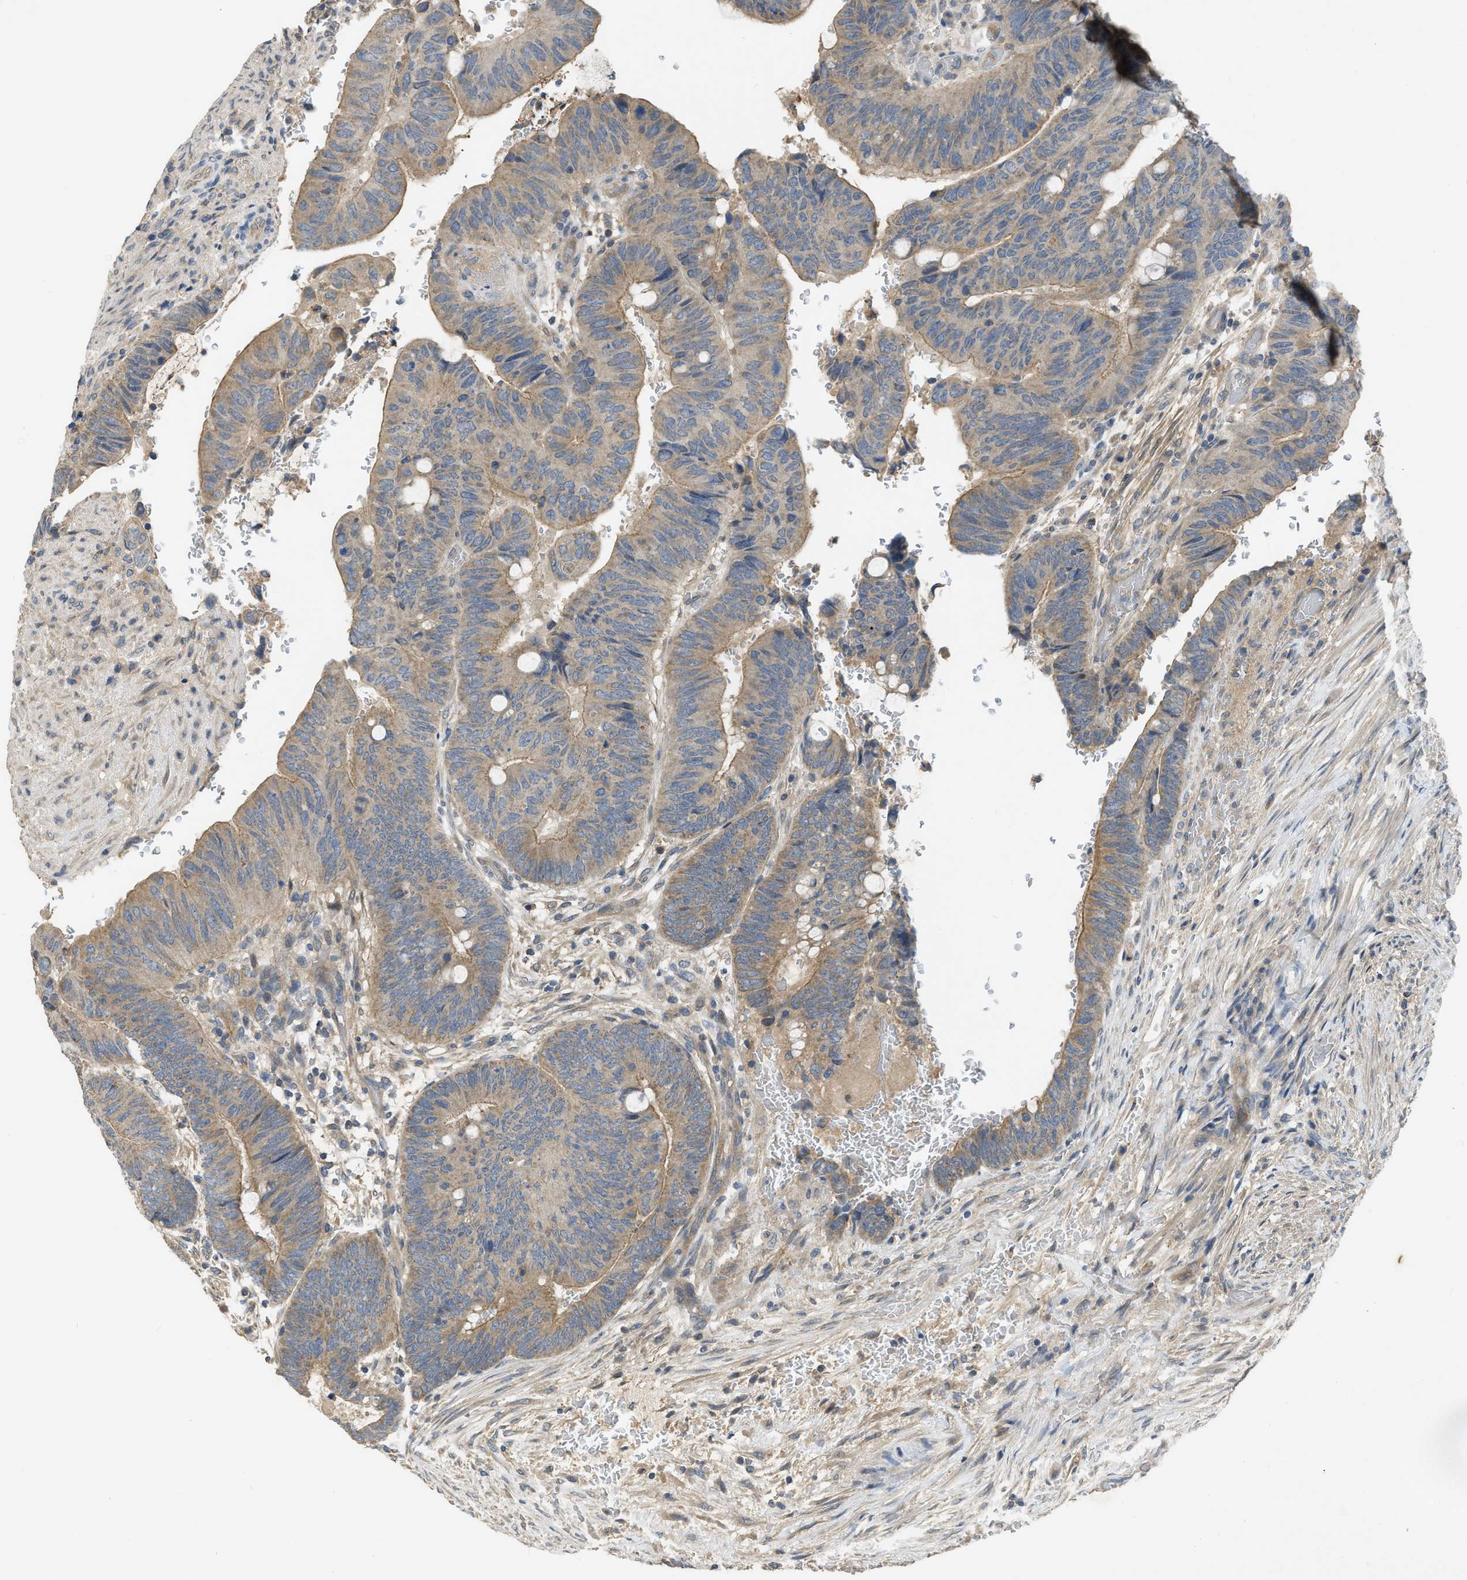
{"staining": {"intensity": "moderate", "quantity": ">75%", "location": "cytoplasmic/membranous"}, "tissue": "colorectal cancer", "cell_type": "Tumor cells", "image_type": "cancer", "snomed": [{"axis": "morphology", "description": "Normal tissue, NOS"}, {"axis": "morphology", "description": "Adenocarcinoma, NOS"}, {"axis": "topography", "description": "Rectum"}], "caption": "Brown immunohistochemical staining in colorectal cancer exhibits moderate cytoplasmic/membranous positivity in approximately >75% of tumor cells.", "gene": "PPP3CA", "patient": {"sex": "male", "age": 92}}